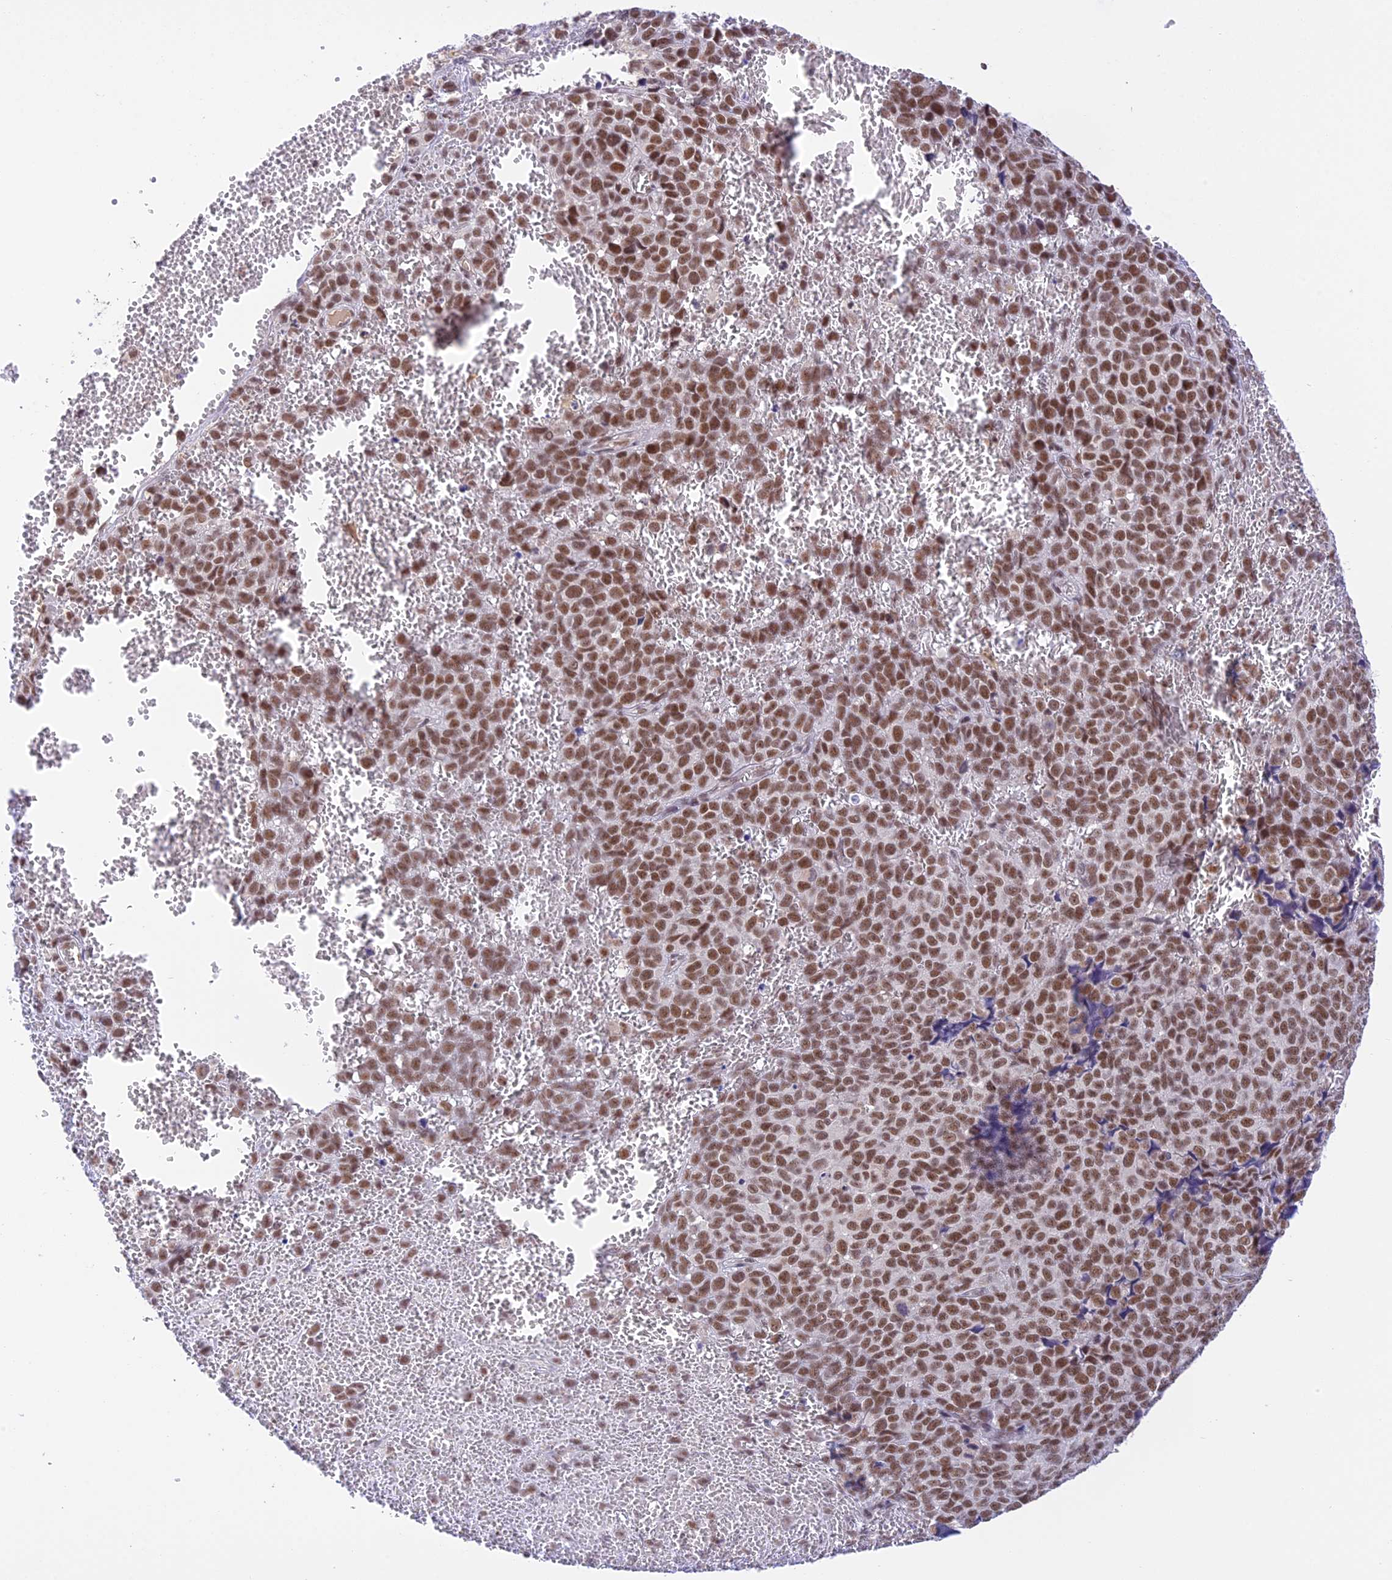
{"staining": {"intensity": "moderate", "quantity": ">75%", "location": "nuclear"}, "tissue": "melanoma", "cell_type": "Tumor cells", "image_type": "cancer", "snomed": [{"axis": "morphology", "description": "Malignant melanoma, NOS"}, {"axis": "topography", "description": "Nose, NOS"}], "caption": "A micrograph of melanoma stained for a protein shows moderate nuclear brown staining in tumor cells. Using DAB (3,3'-diaminobenzidine) (brown) and hematoxylin (blue) stains, captured at high magnification using brightfield microscopy.", "gene": "THAP11", "patient": {"sex": "female", "age": 48}}